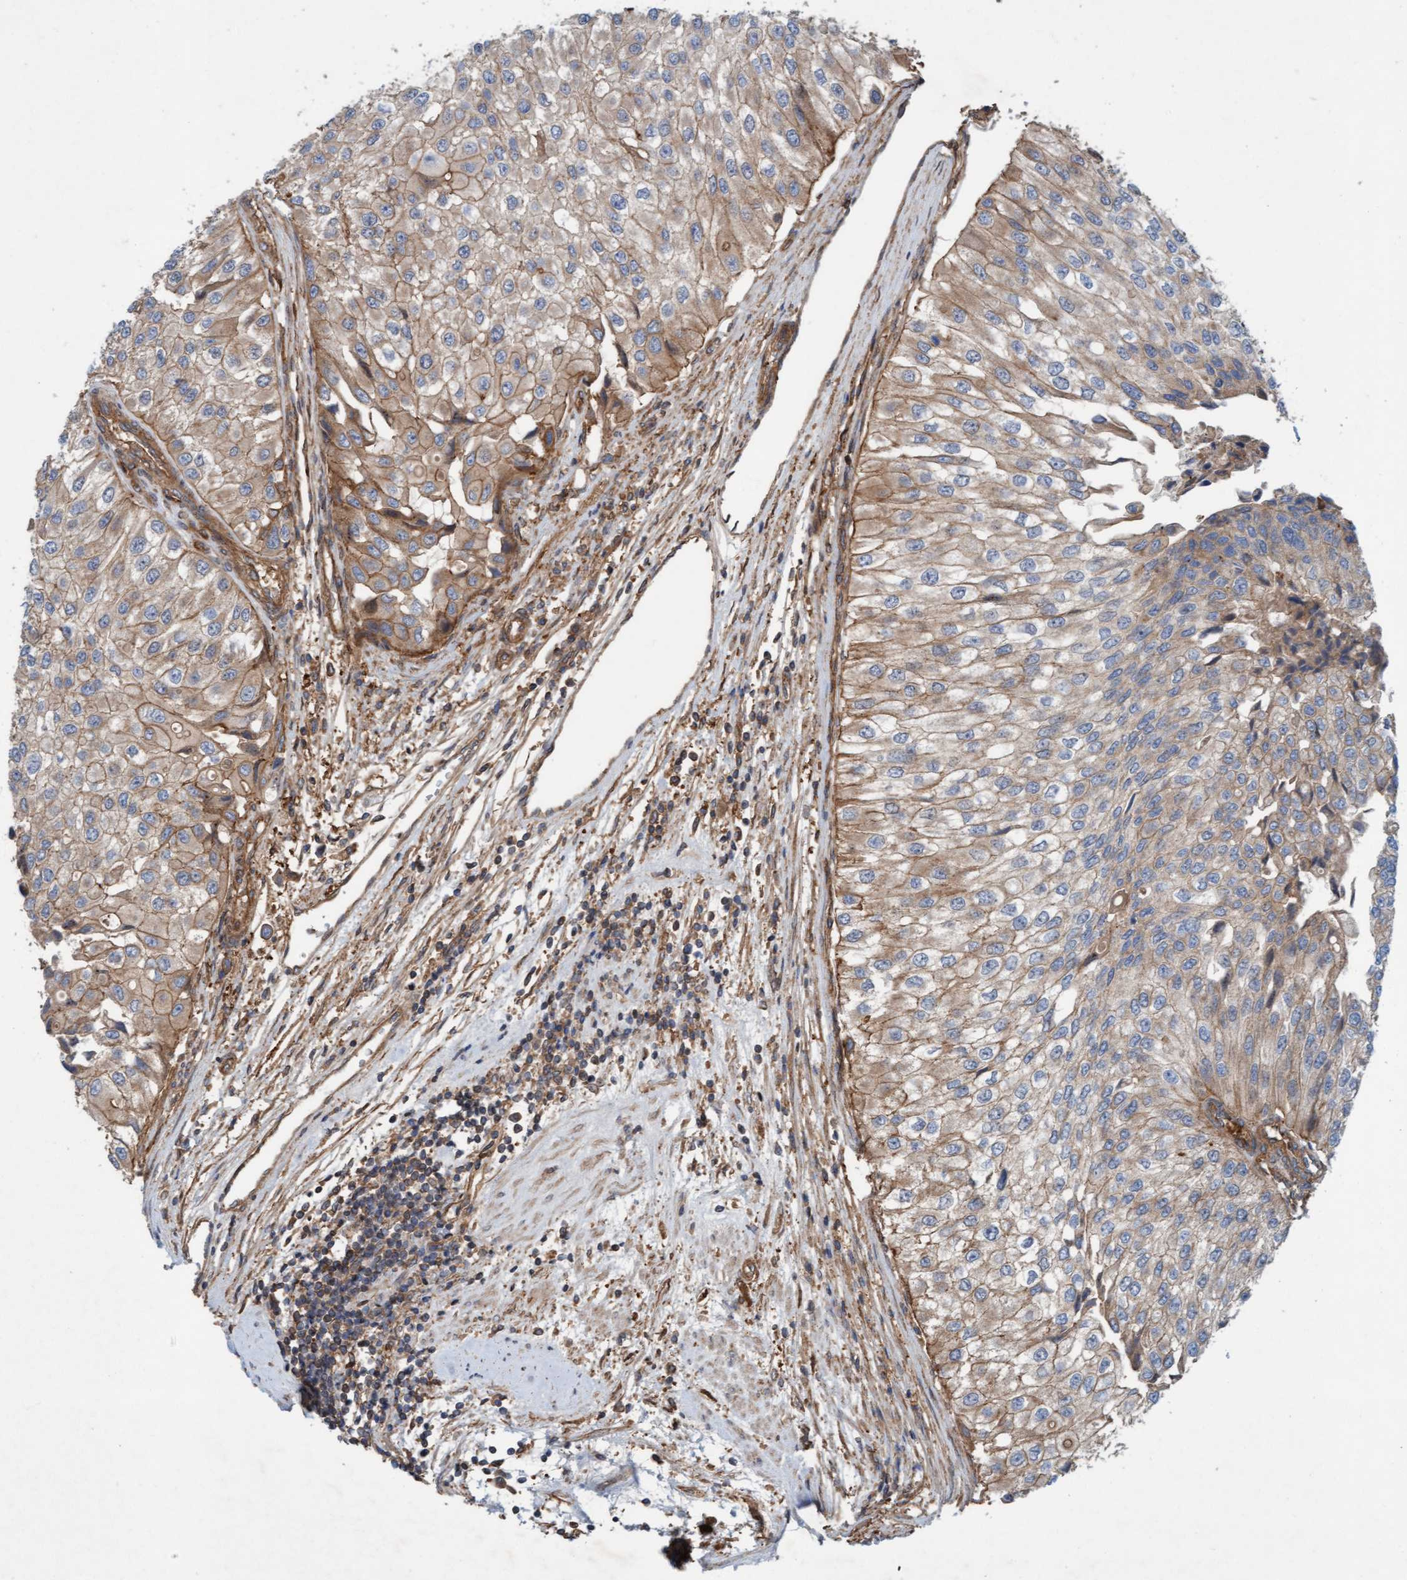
{"staining": {"intensity": "weak", "quantity": ">75%", "location": "cytoplasmic/membranous"}, "tissue": "urothelial cancer", "cell_type": "Tumor cells", "image_type": "cancer", "snomed": [{"axis": "morphology", "description": "Urothelial carcinoma, High grade"}, {"axis": "topography", "description": "Kidney"}, {"axis": "topography", "description": "Urinary bladder"}], "caption": "DAB (3,3'-diaminobenzidine) immunohistochemical staining of human urothelial carcinoma (high-grade) demonstrates weak cytoplasmic/membranous protein staining in about >75% of tumor cells. Nuclei are stained in blue.", "gene": "ERAL1", "patient": {"sex": "male", "age": 77}}